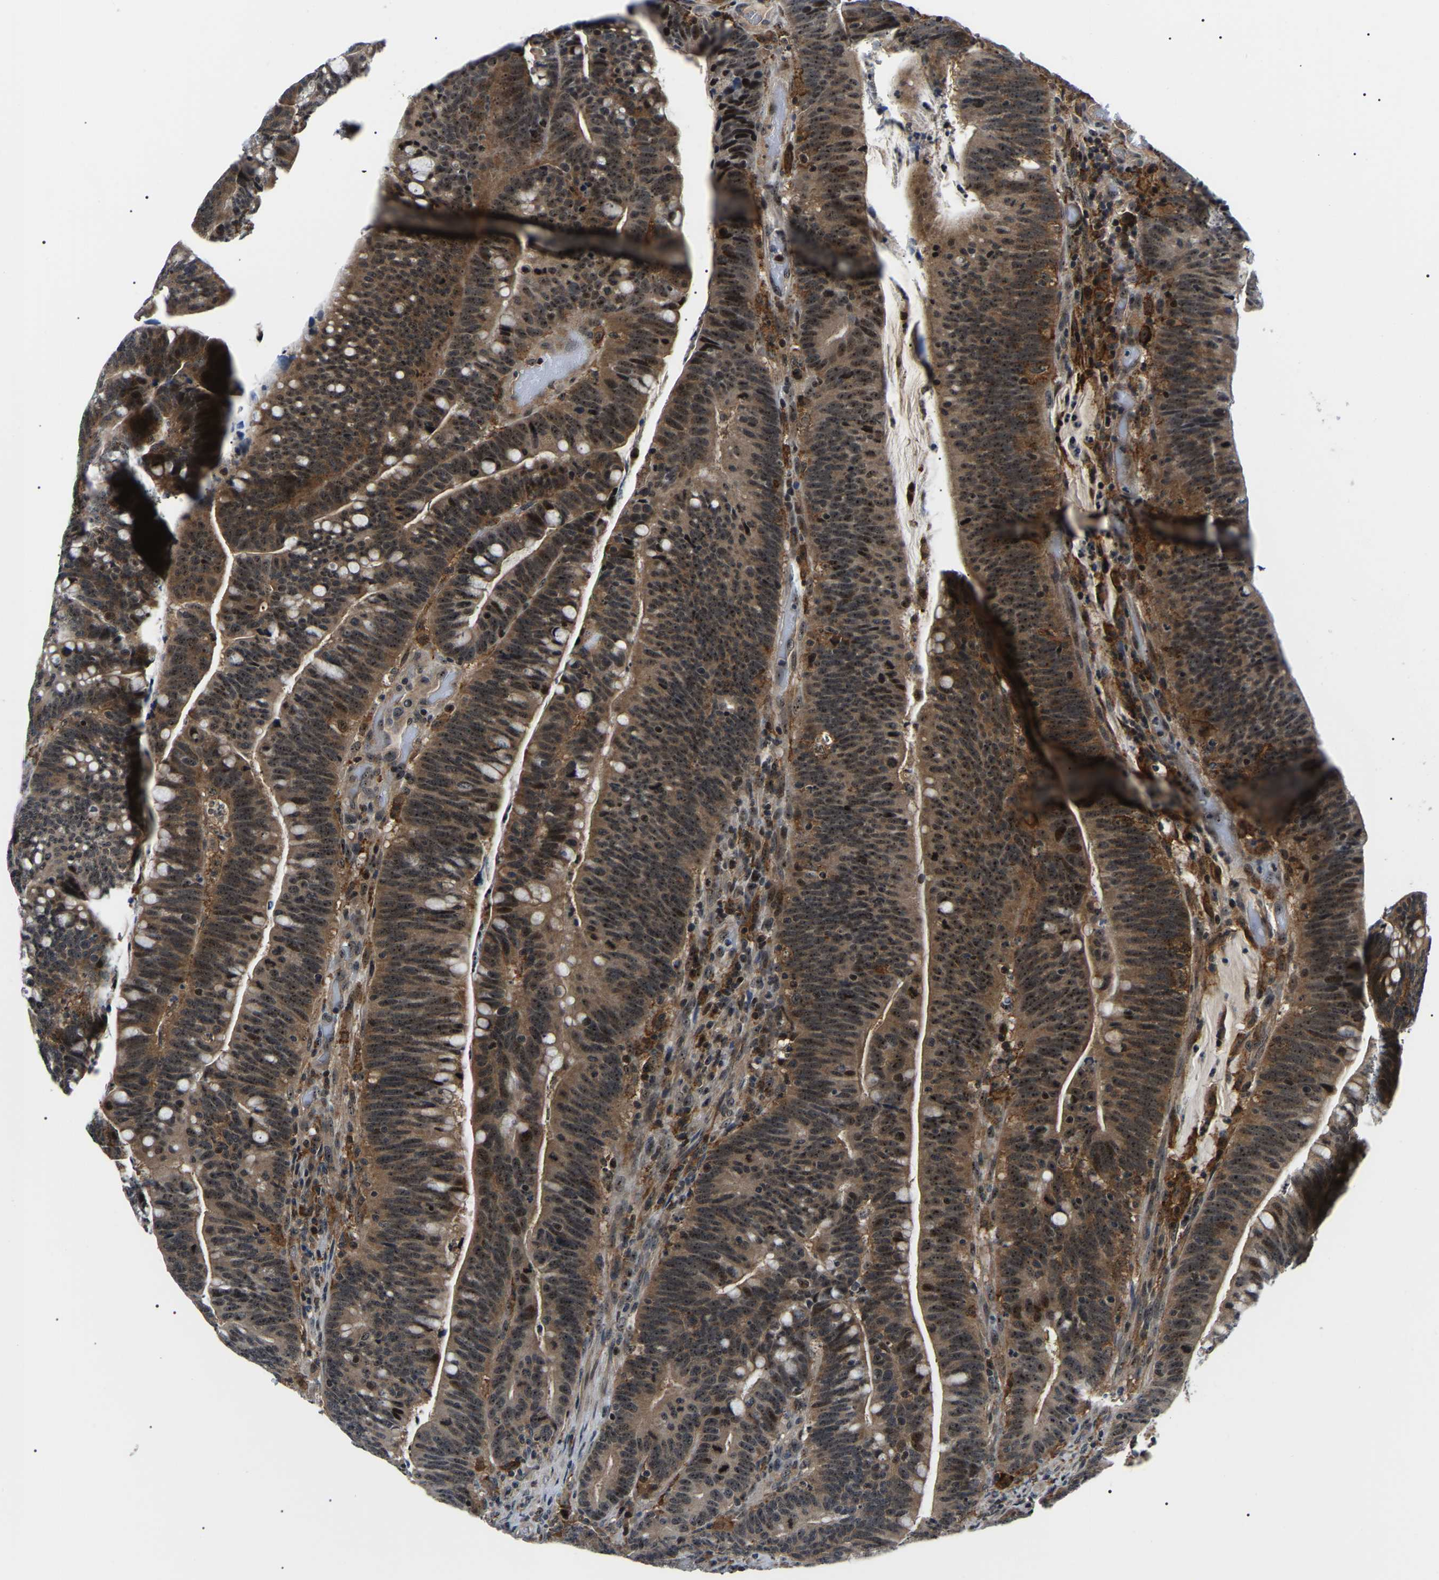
{"staining": {"intensity": "moderate", "quantity": ">75%", "location": "cytoplasmic/membranous,nuclear"}, "tissue": "colorectal cancer", "cell_type": "Tumor cells", "image_type": "cancer", "snomed": [{"axis": "morphology", "description": "Normal tissue, NOS"}, {"axis": "morphology", "description": "Adenocarcinoma, NOS"}, {"axis": "topography", "description": "Colon"}], "caption": "Moderate cytoplasmic/membranous and nuclear expression is seen in about >75% of tumor cells in colorectal cancer (adenocarcinoma).", "gene": "RRP1B", "patient": {"sex": "female", "age": 66}}